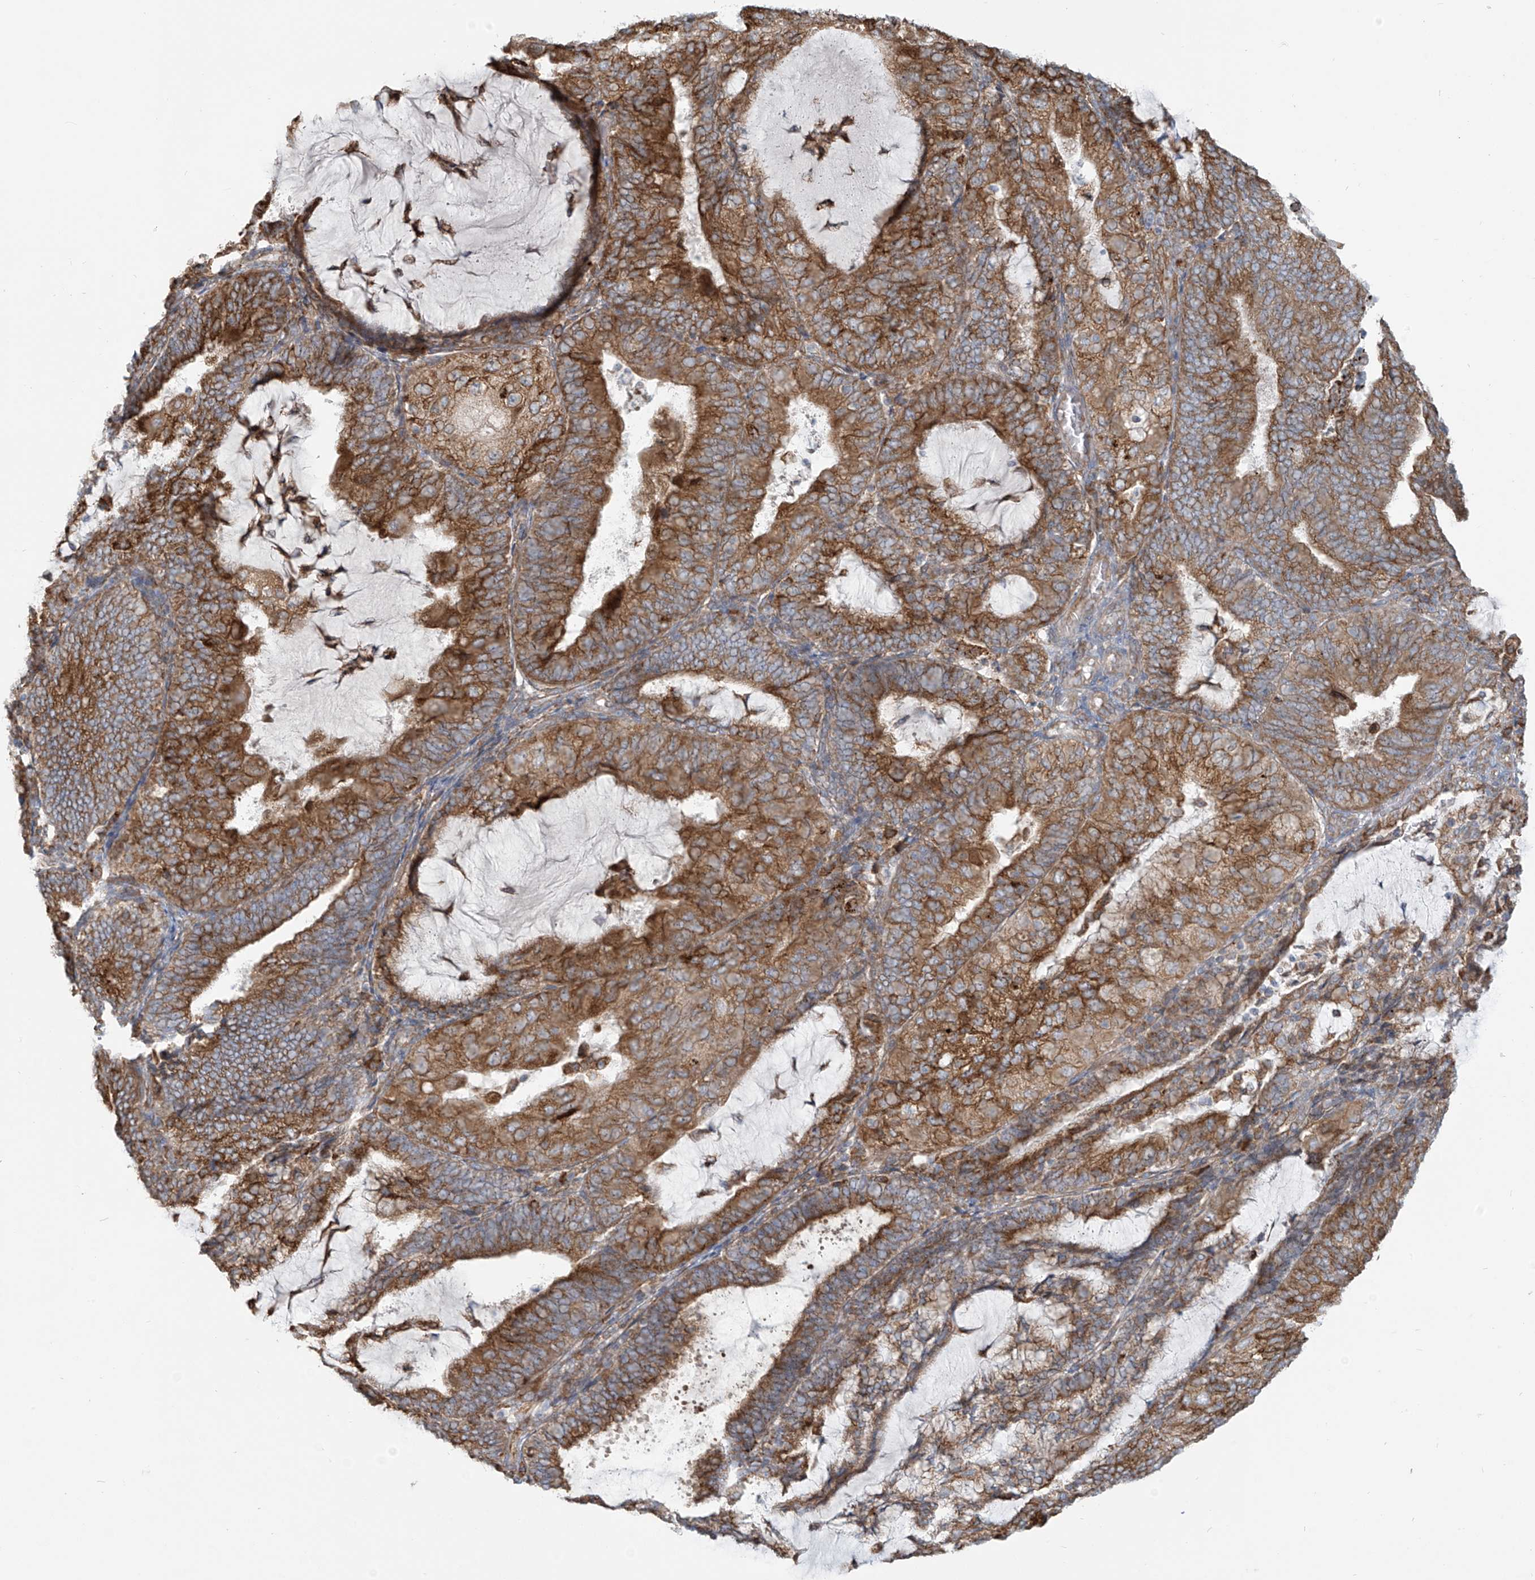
{"staining": {"intensity": "moderate", "quantity": ">75%", "location": "cytoplasmic/membranous"}, "tissue": "endometrial cancer", "cell_type": "Tumor cells", "image_type": "cancer", "snomed": [{"axis": "morphology", "description": "Adenocarcinoma, NOS"}, {"axis": "topography", "description": "Endometrium"}], "caption": "DAB (3,3'-diaminobenzidine) immunohistochemical staining of human adenocarcinoma (endometrial) exhibits moderate cytoplasmic/membranous protein positivity in about >75% of tumor cells. (brown staining indicates protein expression, while blue staining denotes nuclei).", "gene": "KATNIP", "patient": {"sex": "female", "age": 81}}